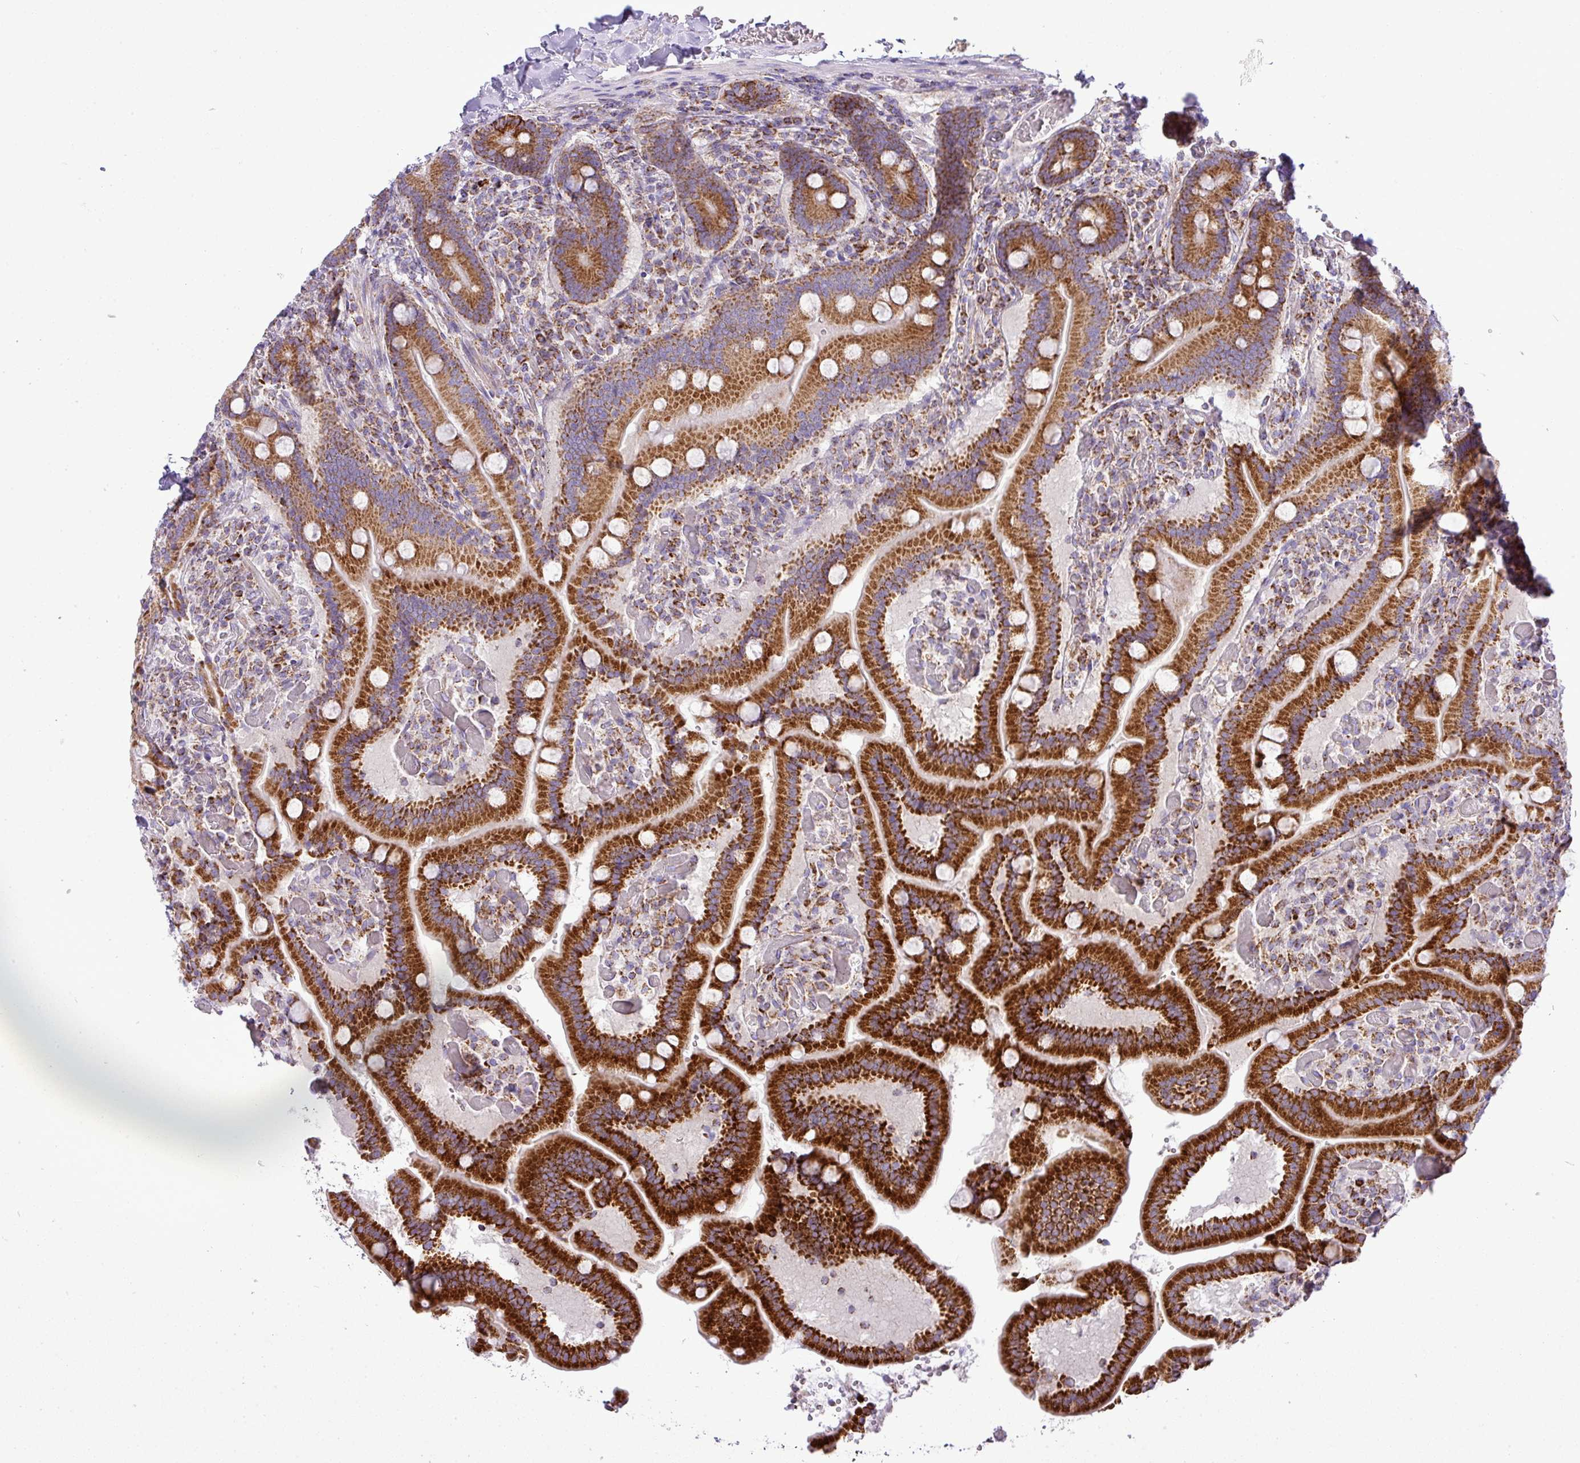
{"staining": {"intensity": "strong", "quantity": ">75%", "location": "cytoplasmic/membranous"}, "tissue": "duodenum", "cell_type": "Glandular cells", "image_type": "normal", "snomed": [{"axis": "morphology", "description": "Normal tissue, NOS"}, {"axis": "topography", "description": "Duodenum"}], "caption": "IHC micrograph of unremarkable duodenum: duodenum stained using IHC demonstrates high levels of strong protein expression localized specifically in the cytoplasmic/membranous of glandular cells, appearing as a cytoplasmic/membranous brown color.", "gene": "ZNF81", "patient": {"sex": "female", "age": 62}}